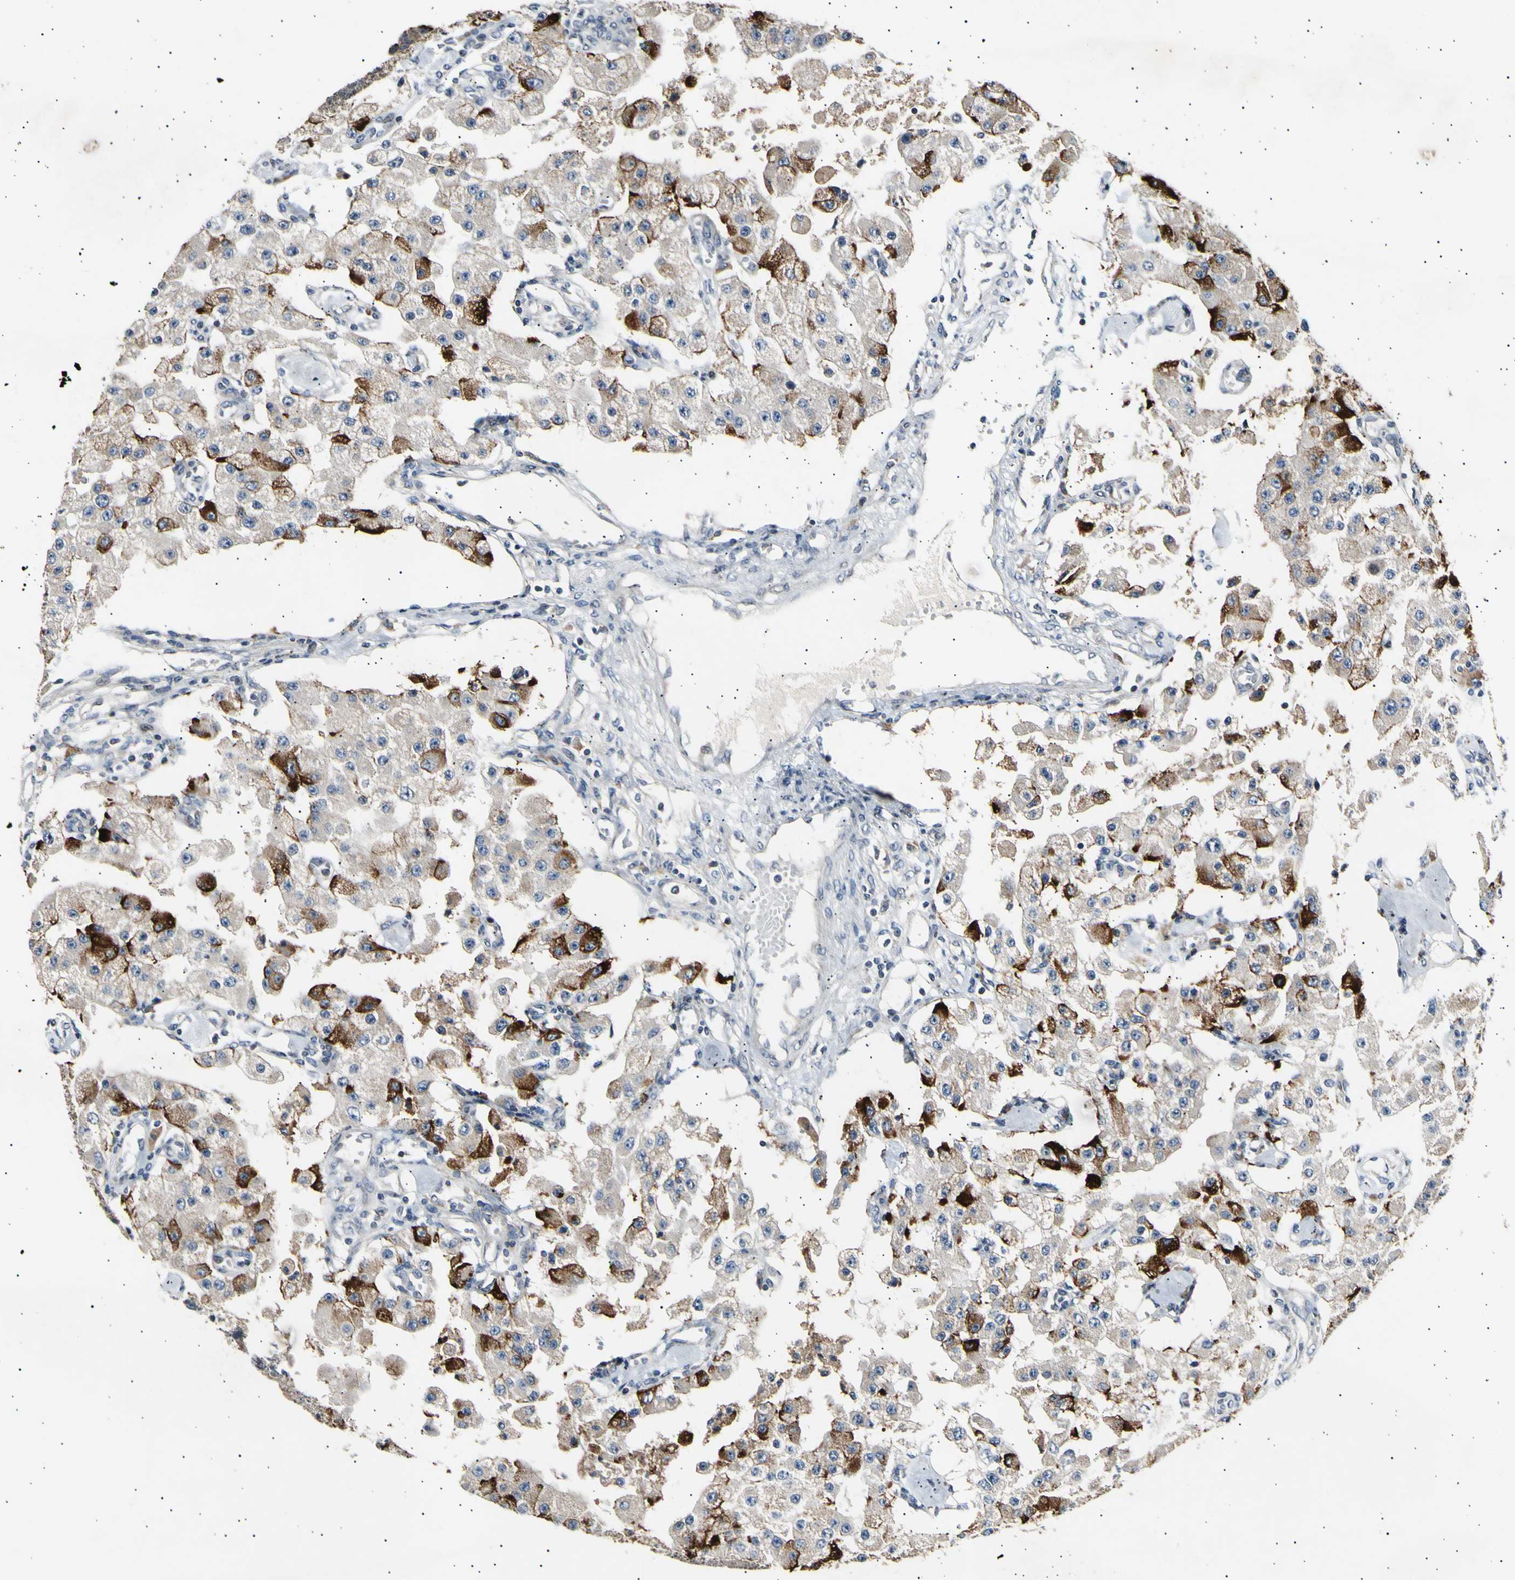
{"staining": {"intensity": "moderate", "quantity": ">75%", "location": "cytoplasmic/membranous"}, "tissue": "carcinoid", "cell_type": "Tumor cells", "image_type": "cancer", "snomed": [{"axis": "morphology", "description": "Carcinoid, malignant, NOS"}, {"axis": "topography", "description": "Pancreas"}], "caption": "Tumor cells reveal moderate cytoplasmic/membranous staining in approximately >75% of cells in carcinoid (malignant).", "gene": "ITGA6", "patient": {"sex": "male", "age": 41}}